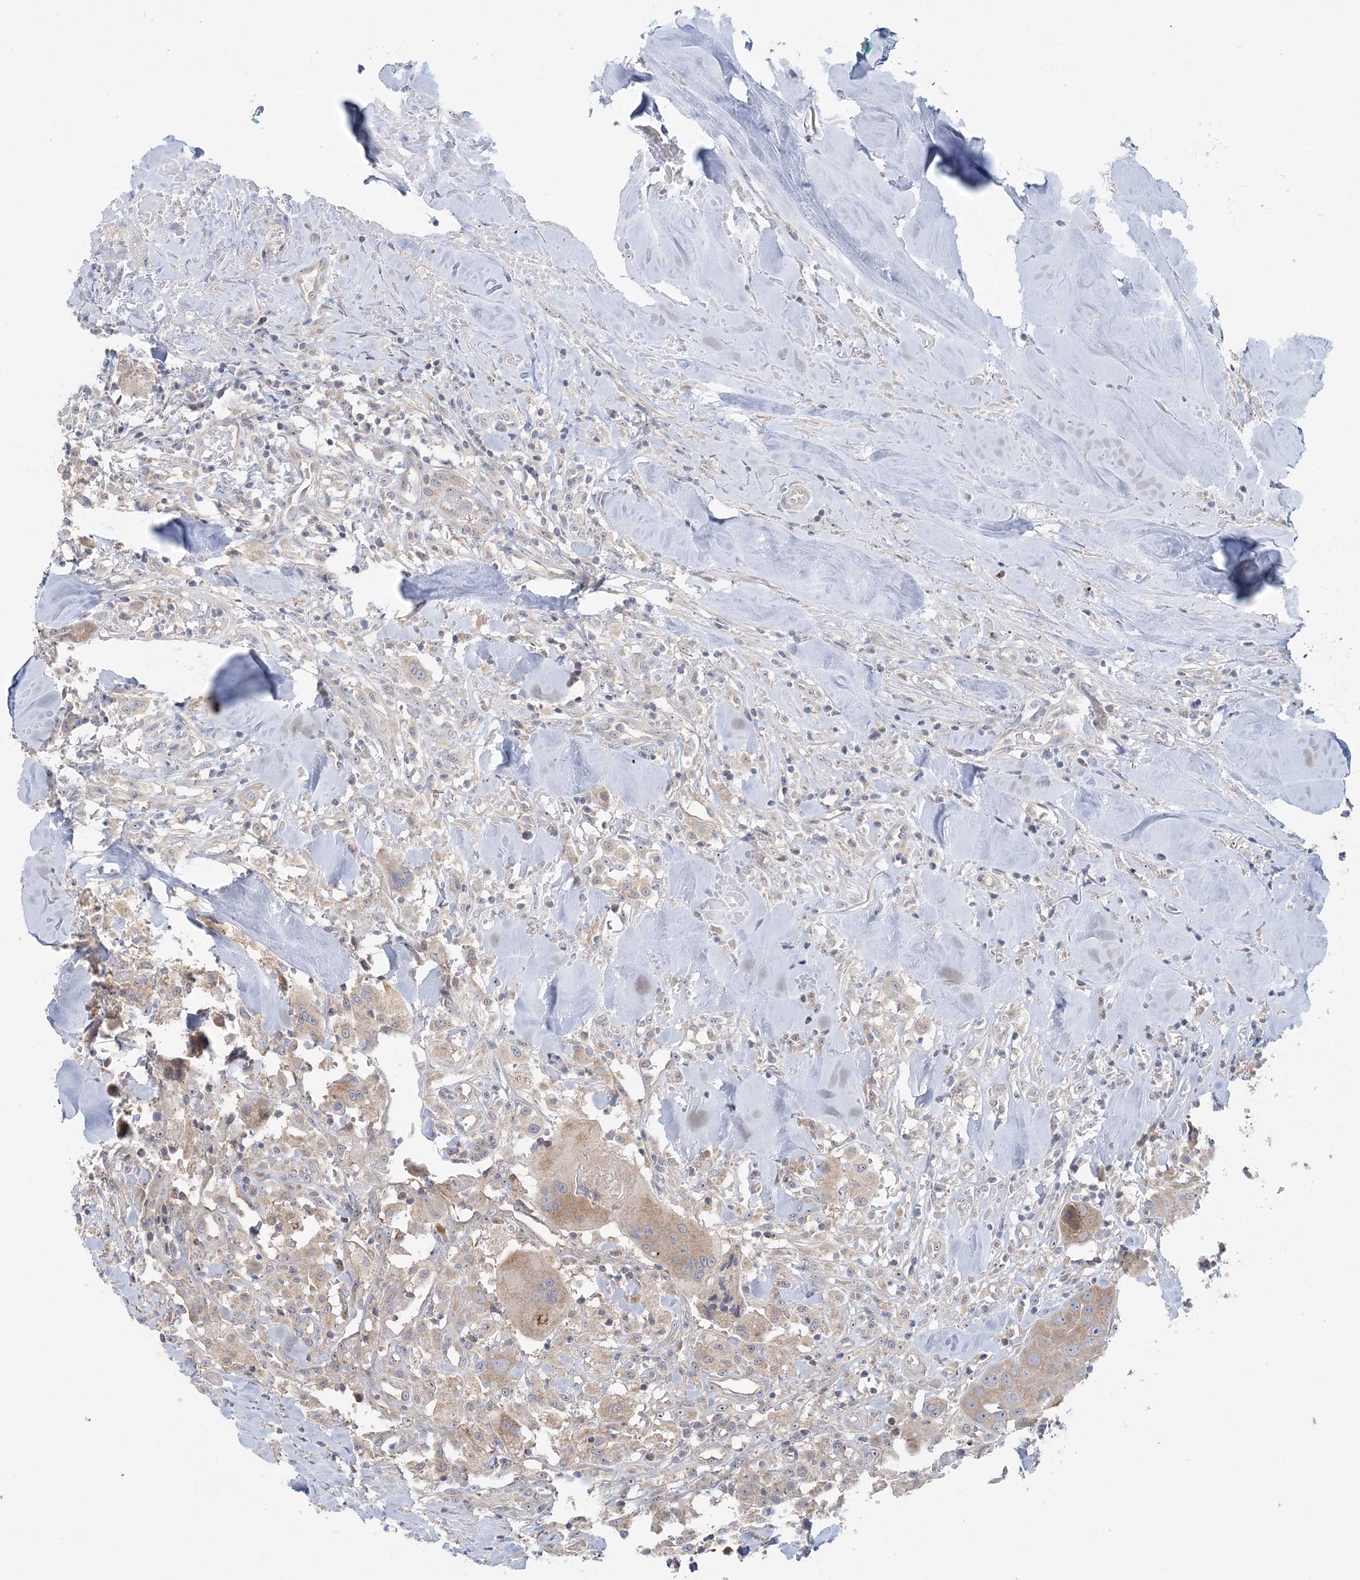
{"staining": {"intensity": "moderate", "quantity": ">75%", "location": "cytoplasmic/membranous"}, "tissue": "head and neck cancer", "cell_type": "Tumor cells", "image_type": "cancer", "snomed": [{"axis": "morphology", "description": "Normal tissue, NOS"}, {"axis": "morphology", "description": "Squamous cell carcinoma, NOS"}, {"axis": "topography", "description": "Skeletal muscle"}, {"axis": "topography", "description": "Head-Neck"}], "caption": "High-power microscopy captured an immunohistochemistry photomicrograph of head and neck squamous cell carcinoma, revealing moderate cytoplasmic/membranous expression in approximately >75% of tumor cells.", "gene": "MMADHC", "patient": {"sex": "male", "age": 51}}